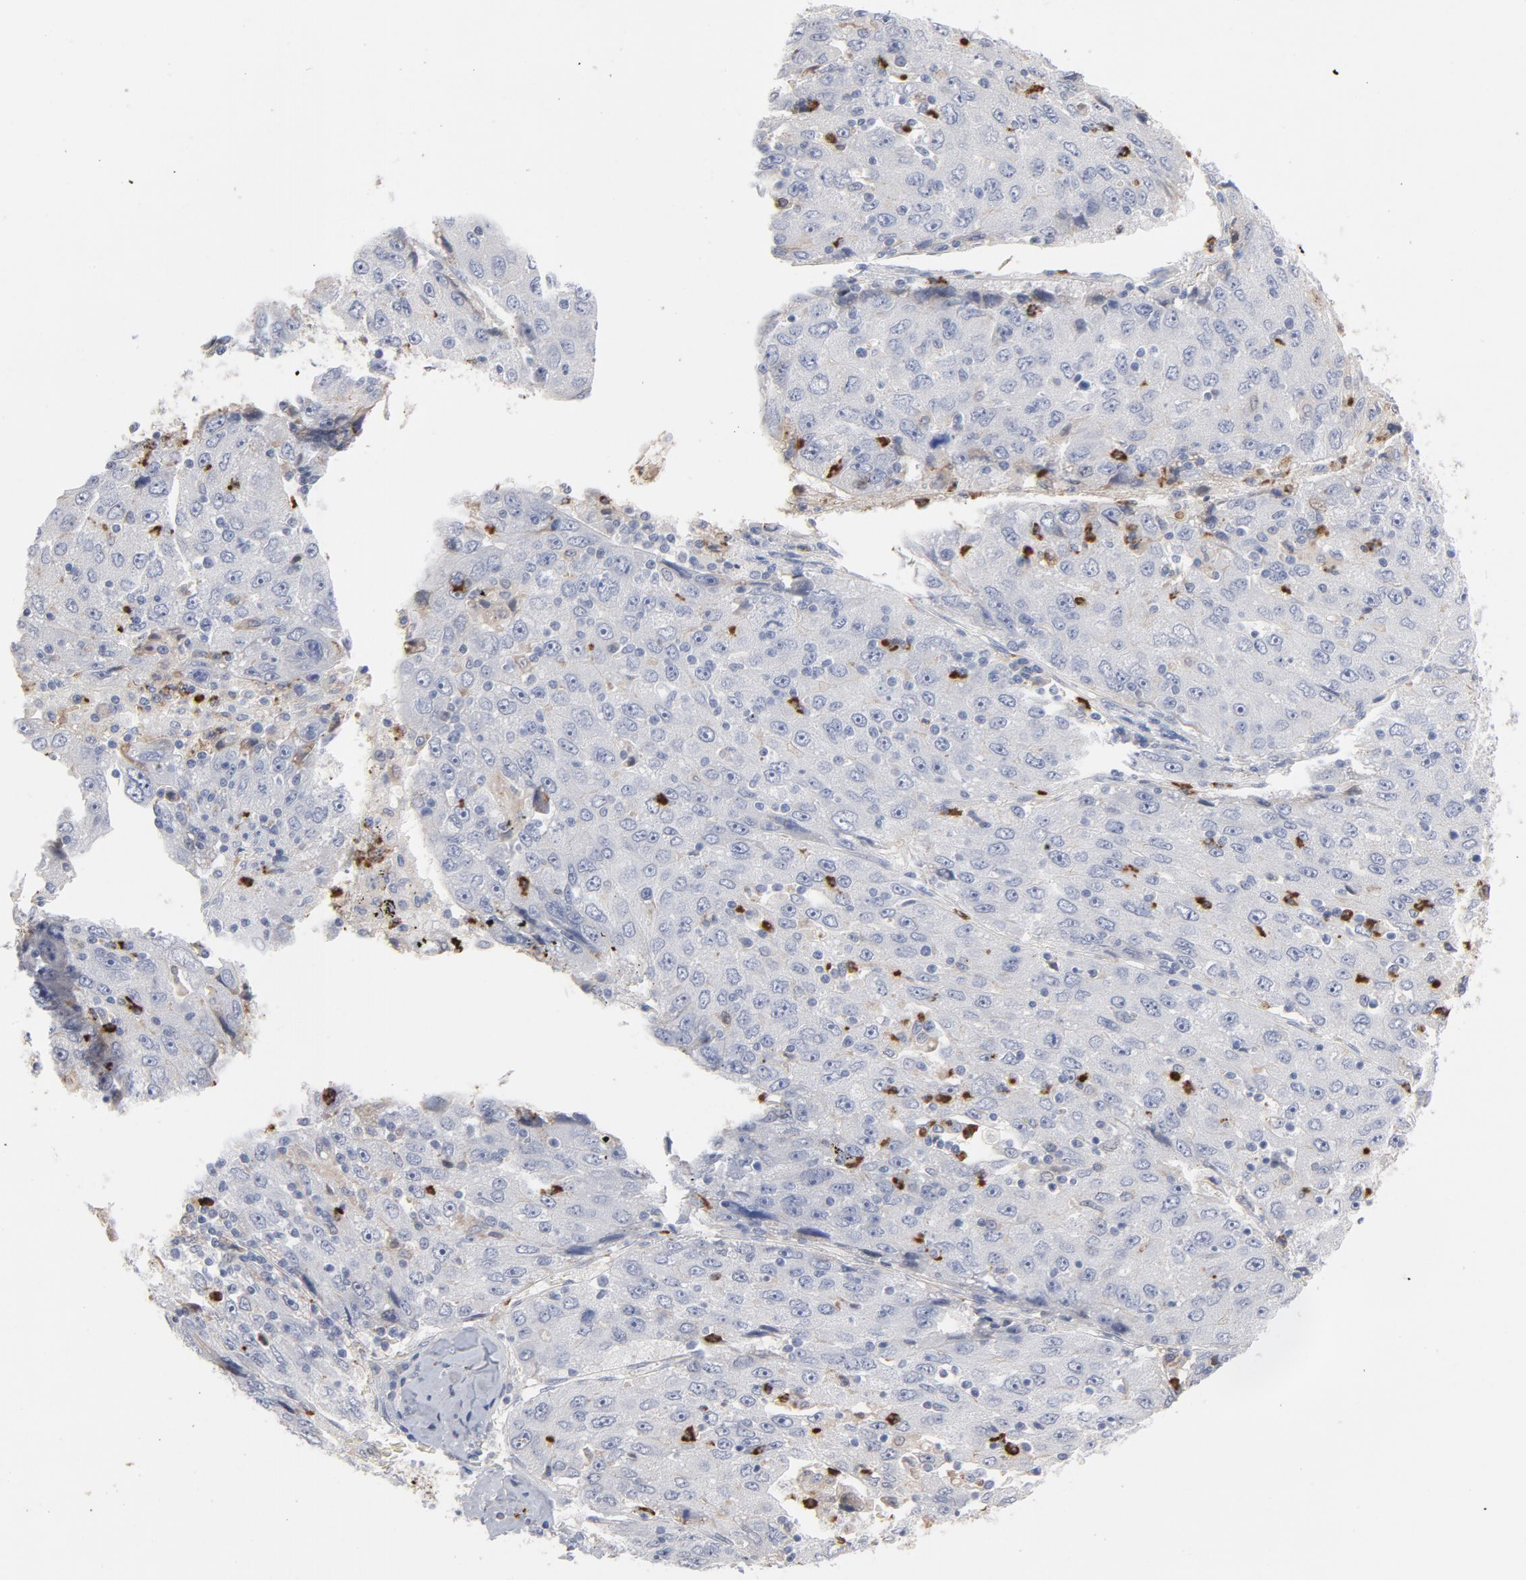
{"staining": {"intensity": "negative", "quantity": "none", "location": "none"}, "tissue": "liver cancer", "cell_type": "Tumor cells", "image_type": "cancer", "snomed": [{"axis": "morphology", "description": "Carcinoma, Hepatocellular, NOS"}, {"axis": "topography", "description": "Liver"}], "caption": "An image of human hepatocellular carcinoma (liver) is negative for staining in tumor cells.", "gene": "PNMA1", "patient": {"sex": "male", "age": 49}}